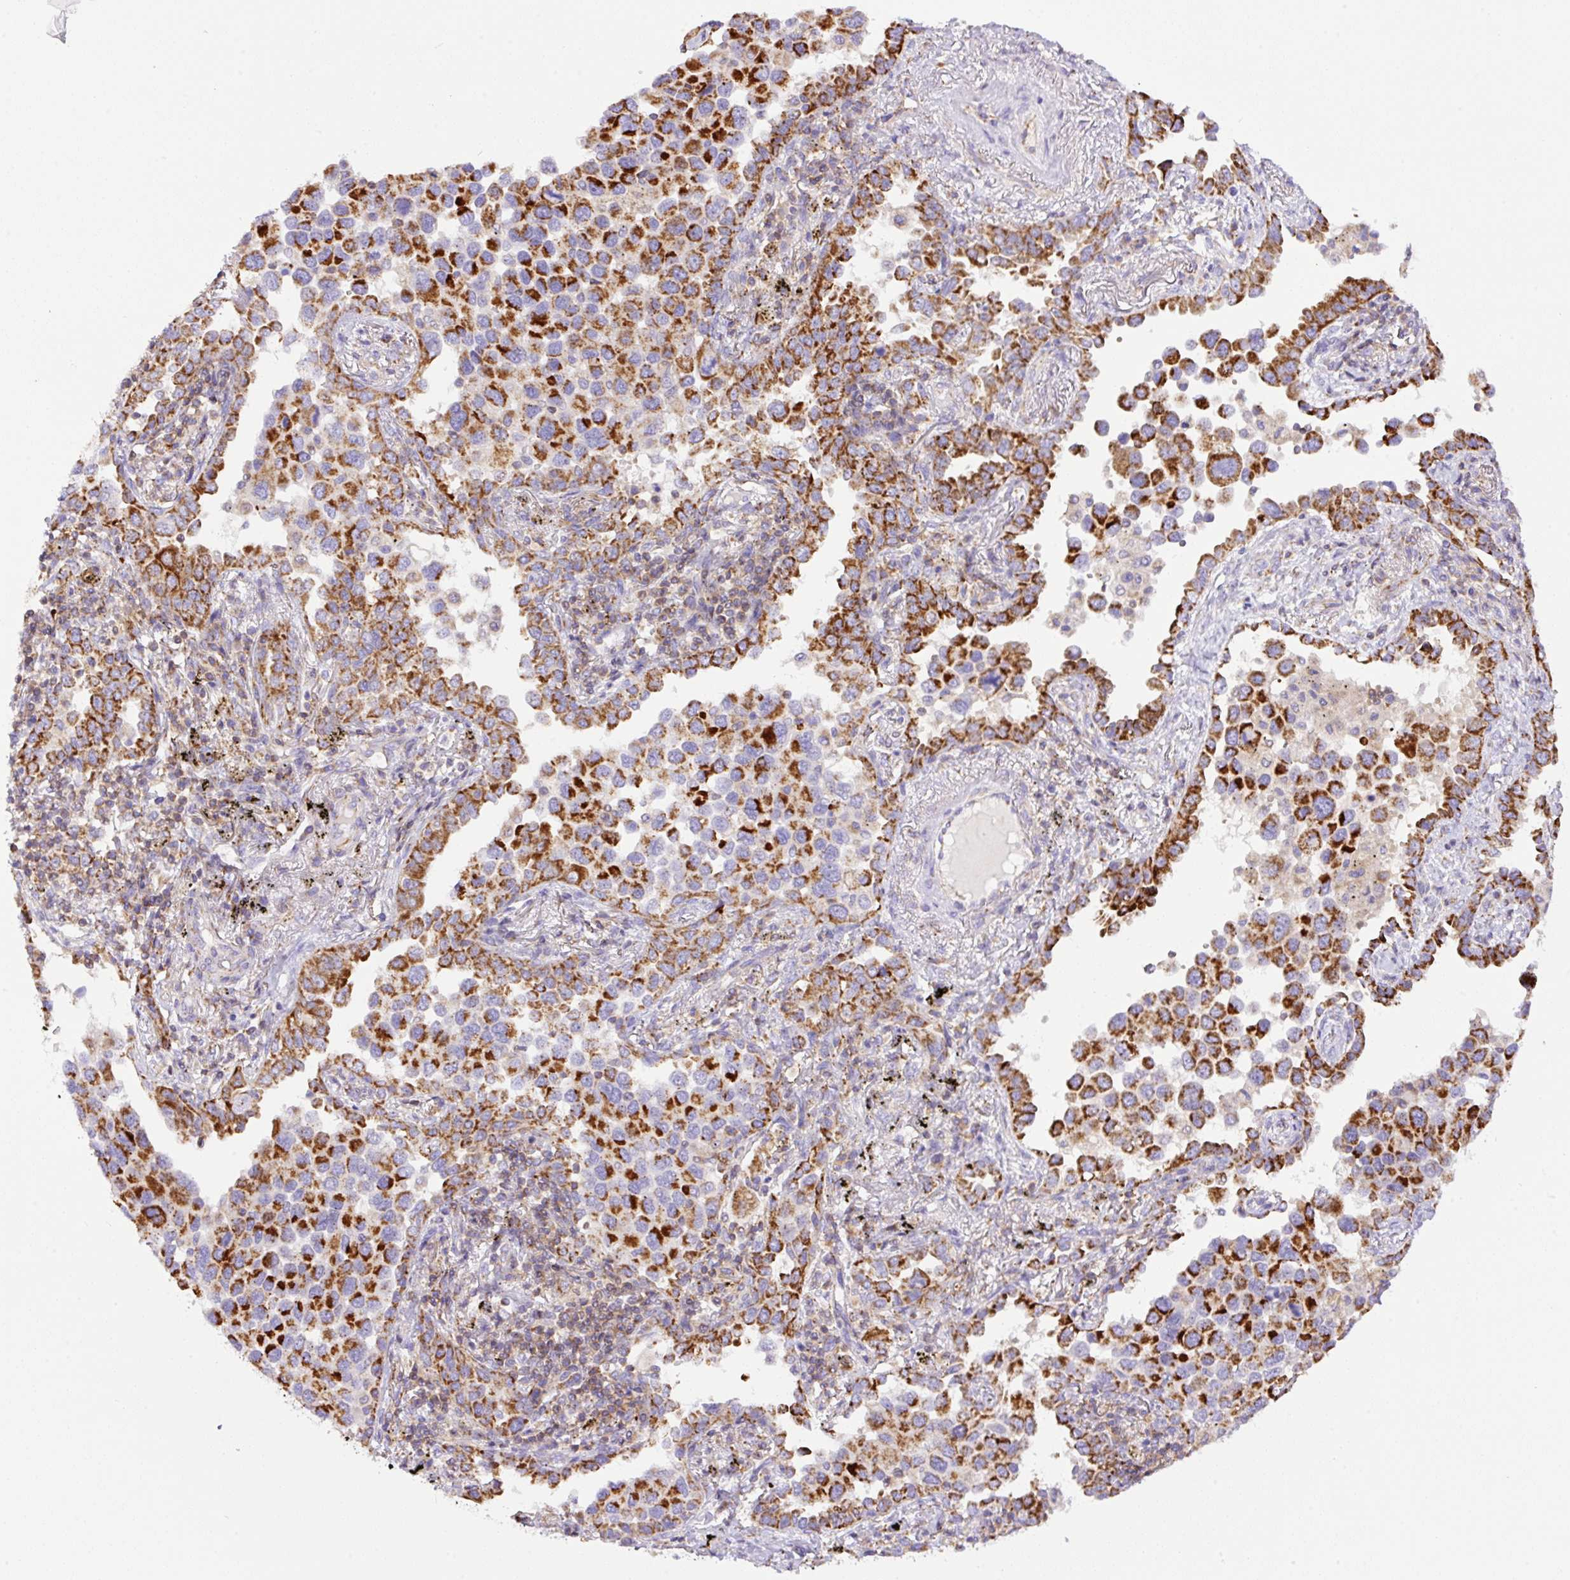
{"staining": {"intensity": "strong", "quantity": ">75%", "location": "cytoplasmic/membranous"}, "tissue": "lung cancer", "cell_type": "Tumor cells", "image_type": "cancer", "snomed": [{"axis": "morphology", "description": "Adenocarcinoma, NOS"}, {"axis": "topography", "description": "Lung"}], "caption": "Brown immunohistochemical staining in lung adenocarcinoma exhibits strong cytoplasmic/membranous expression in approximately >75% of tumor cells. (DAB = brown stain, brightfield microscopy at high magnification).", "gene": "NF1", "patient": {"sex": "male", "age": 67}}